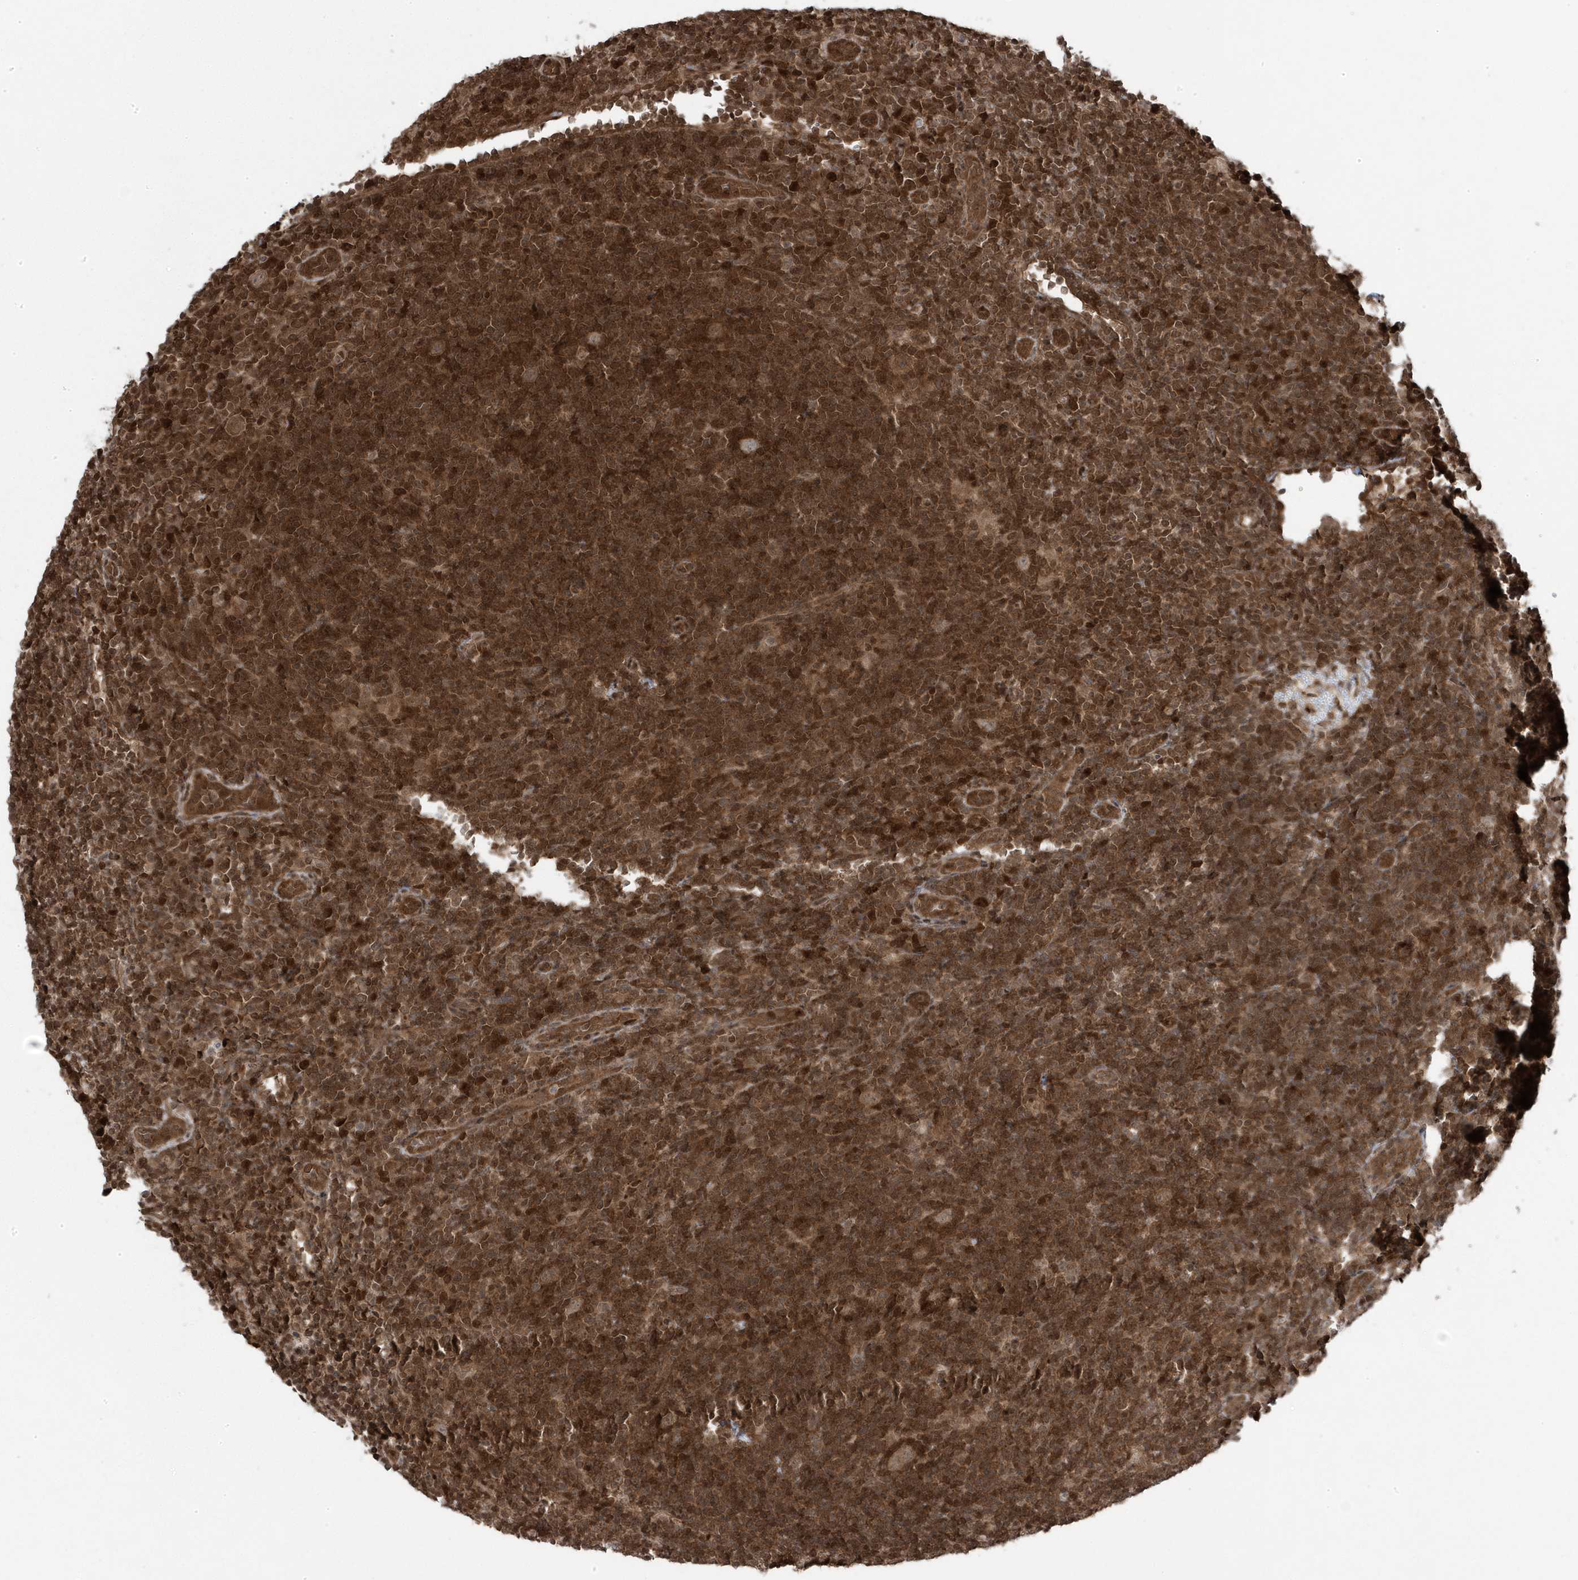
{"staining": {"intensity": "moderate", "quantity": ">75%", "location": "cytoplasmic/membranous"}, "tissue": "lymphoma", "cell_type": "Tumor cells", "image_type": "cancer", "snomed": [{"axis": "morphology", "description": "Hodgkin's disease, NOS"}, {"axis": "topography", "description": "Lymph node"}], "caption": "Human Hodgkin's disease stained for a protein (brown) displays moderate cytoplasmic/membranous positive expression in about >75% of tumor cells.", "gene": "MAPK1IP1L", "patient": {"sex": "female", "age": 57}}